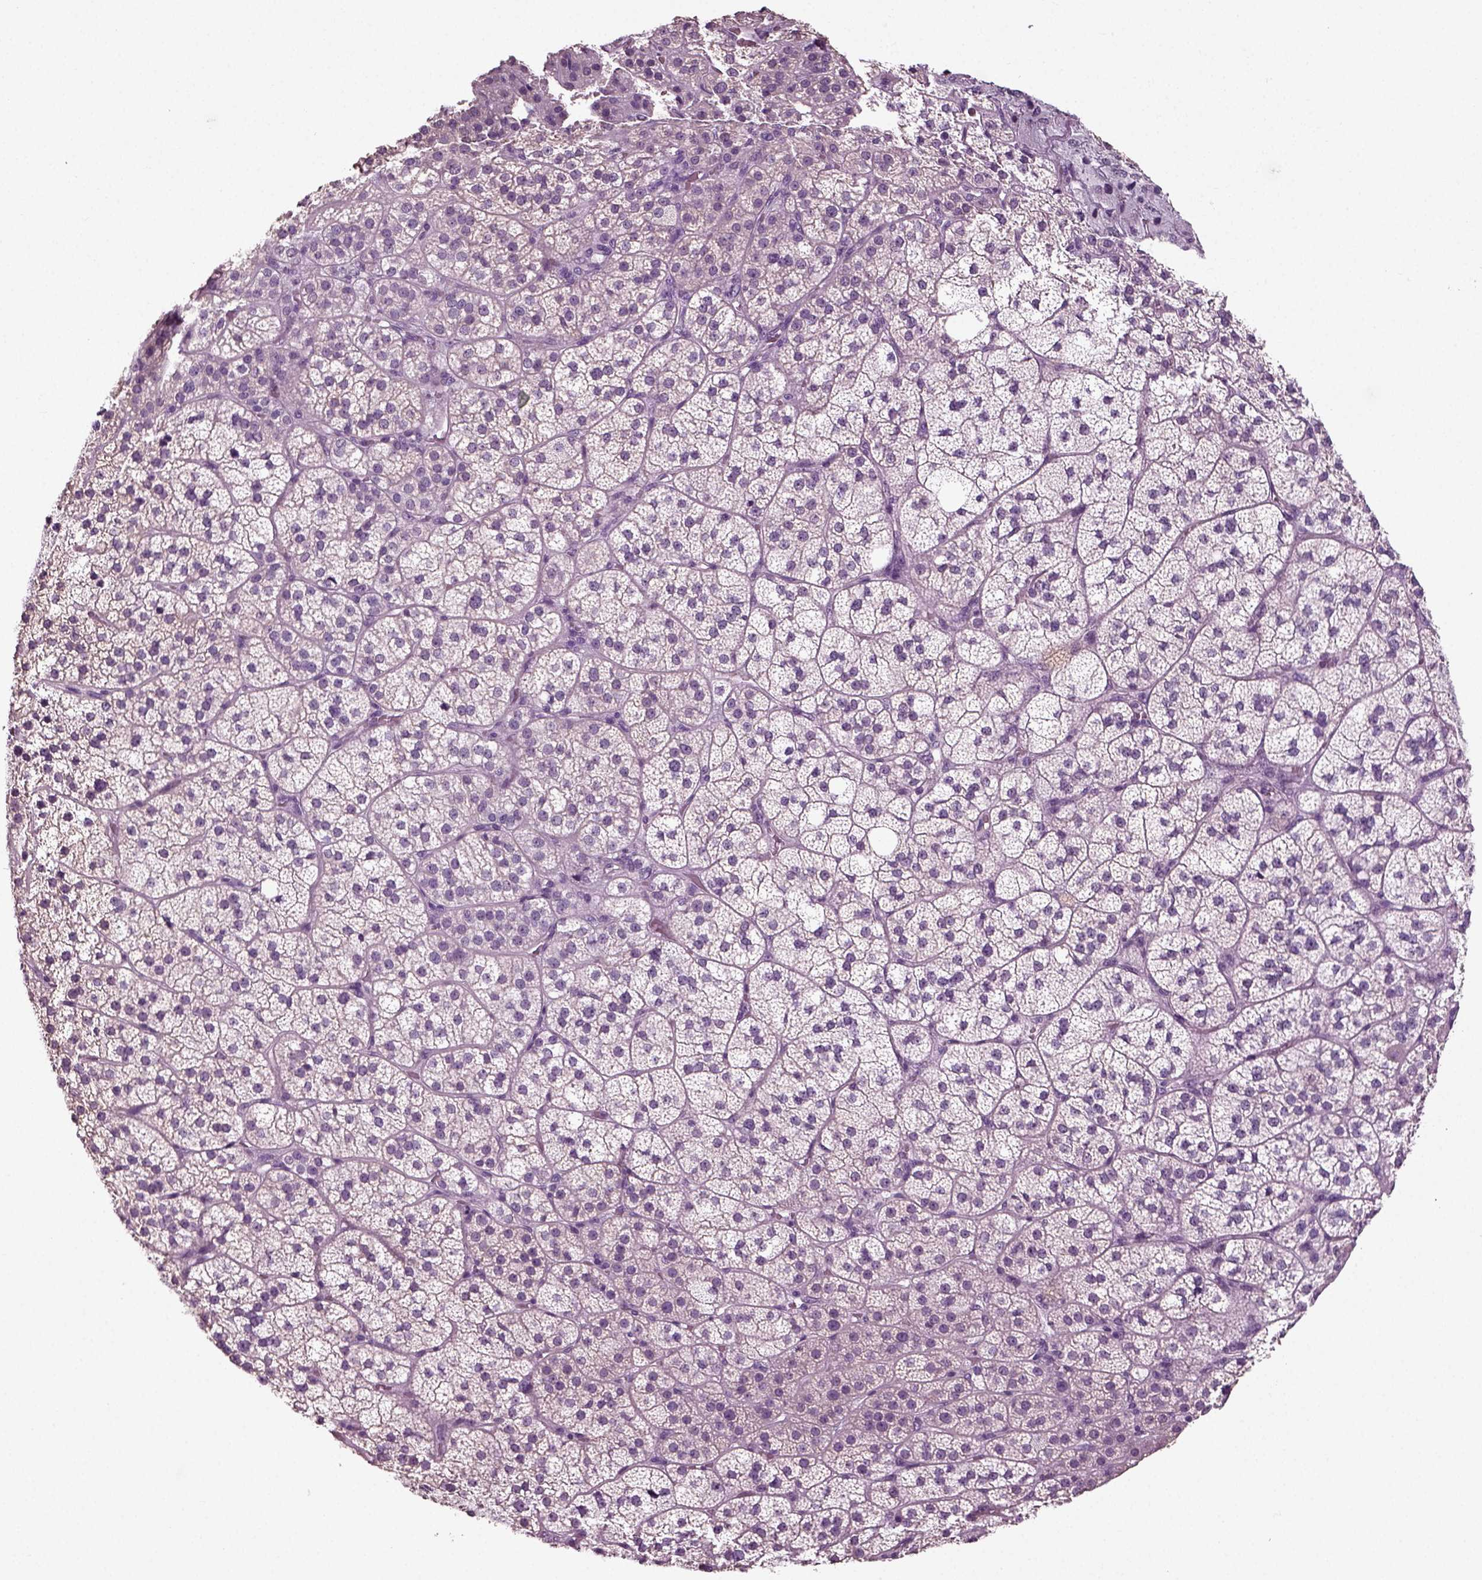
{"staining": {"intensity": "negative", "quantity": "none", "location": "none"}, "tissue": "adrenal gland", "cell_type": "Glandular cells", "image_type": "normal", "snomed": [{"axis": "morphology", "description": "Normal tissue, NOS"}, {"axis": "topography", "description": "Adrenal gland"}], "caption": "Immunohistochemistry image of normal adrenal gland stained for a protein (brown), which demonstrates no staining in glandular cells.", "gene": "DEFB118", "patient": {"sex": "female", "age": 60}}